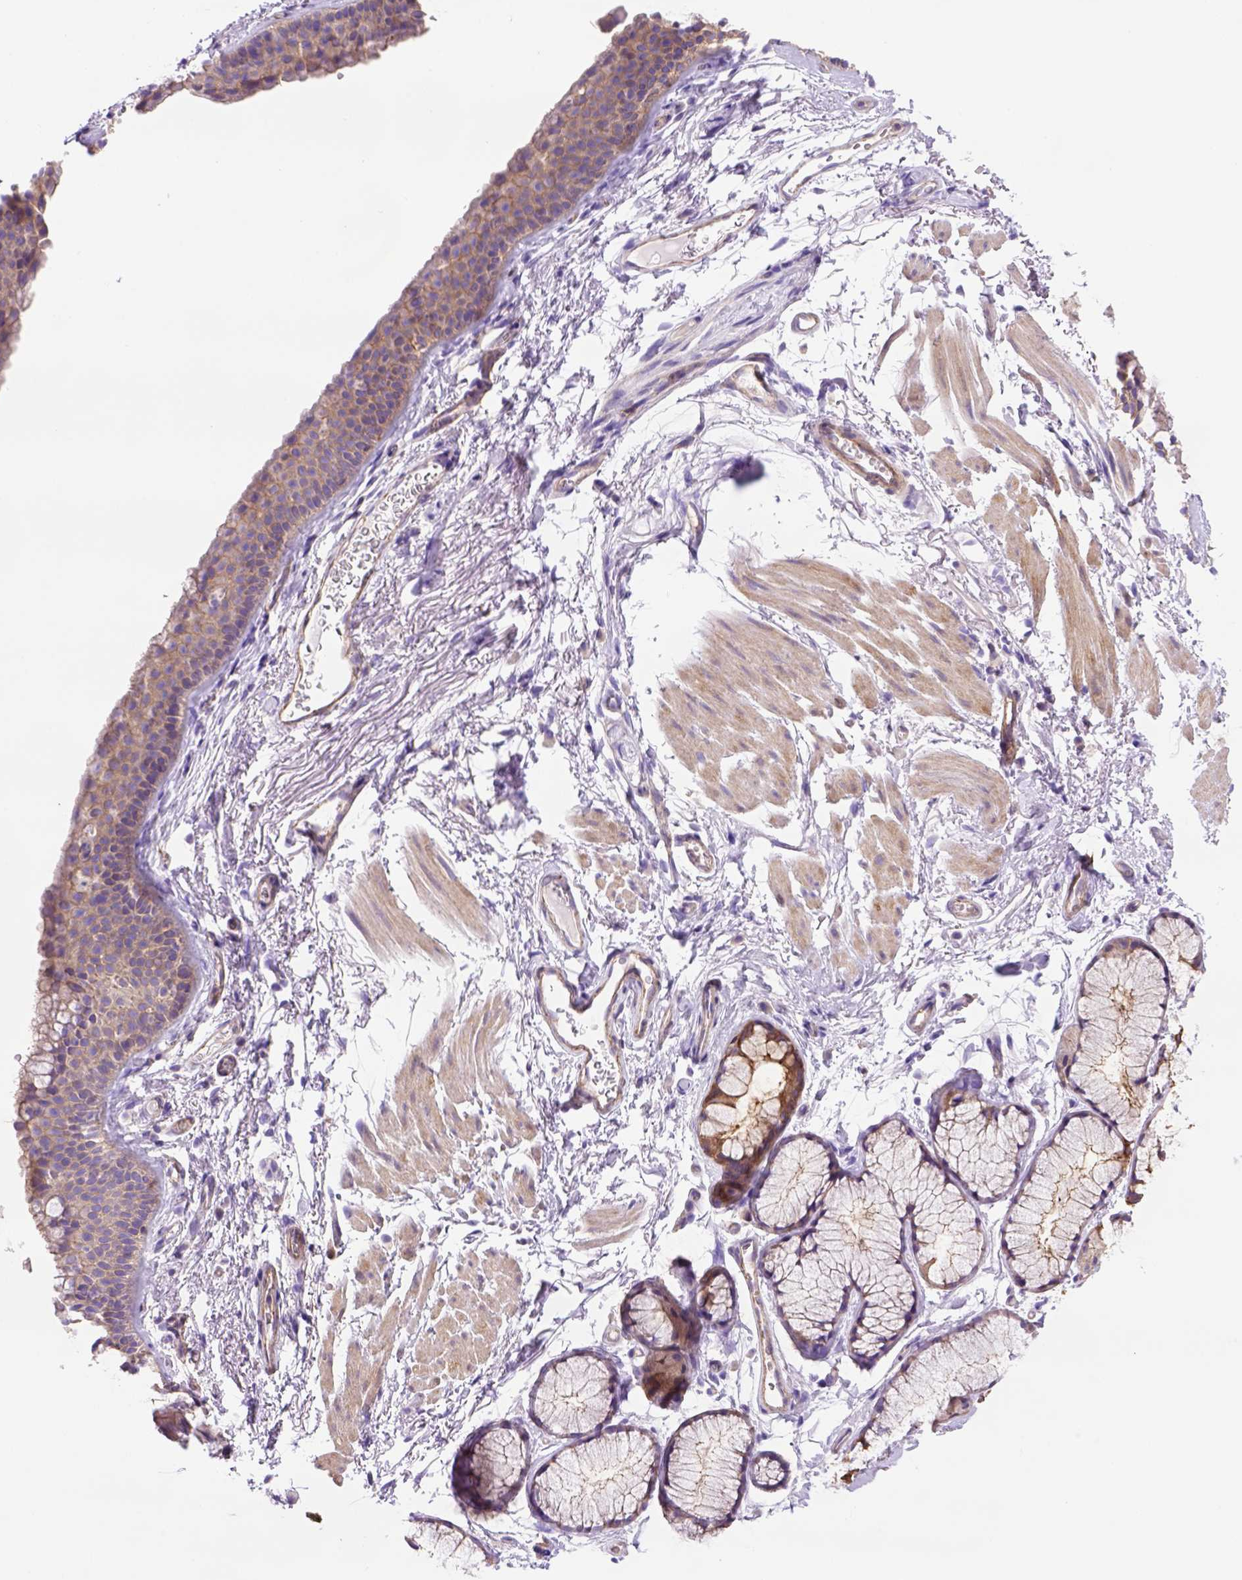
{"staining": {"intensity": "negative", "quantity": "none", "location": "none"}, "tissue": "soft tissue", "cell_type": "Fibroblasts", "image_type": "normal", "snomed": [{"axis": "morphology", "description": "Normal tissue, NOS"}, {"axis": "topography", "description": "Cartilage tissue"}, {"axis": "topography", "description": "Bronchus"}], "caption": "This is an immunohistochemistry (IHC) photomicrograph of normal soft tissue. There is no positivity in fibroblasts.", "gene": "PEX12", "patient": {"sex": "female", "age": 79}}